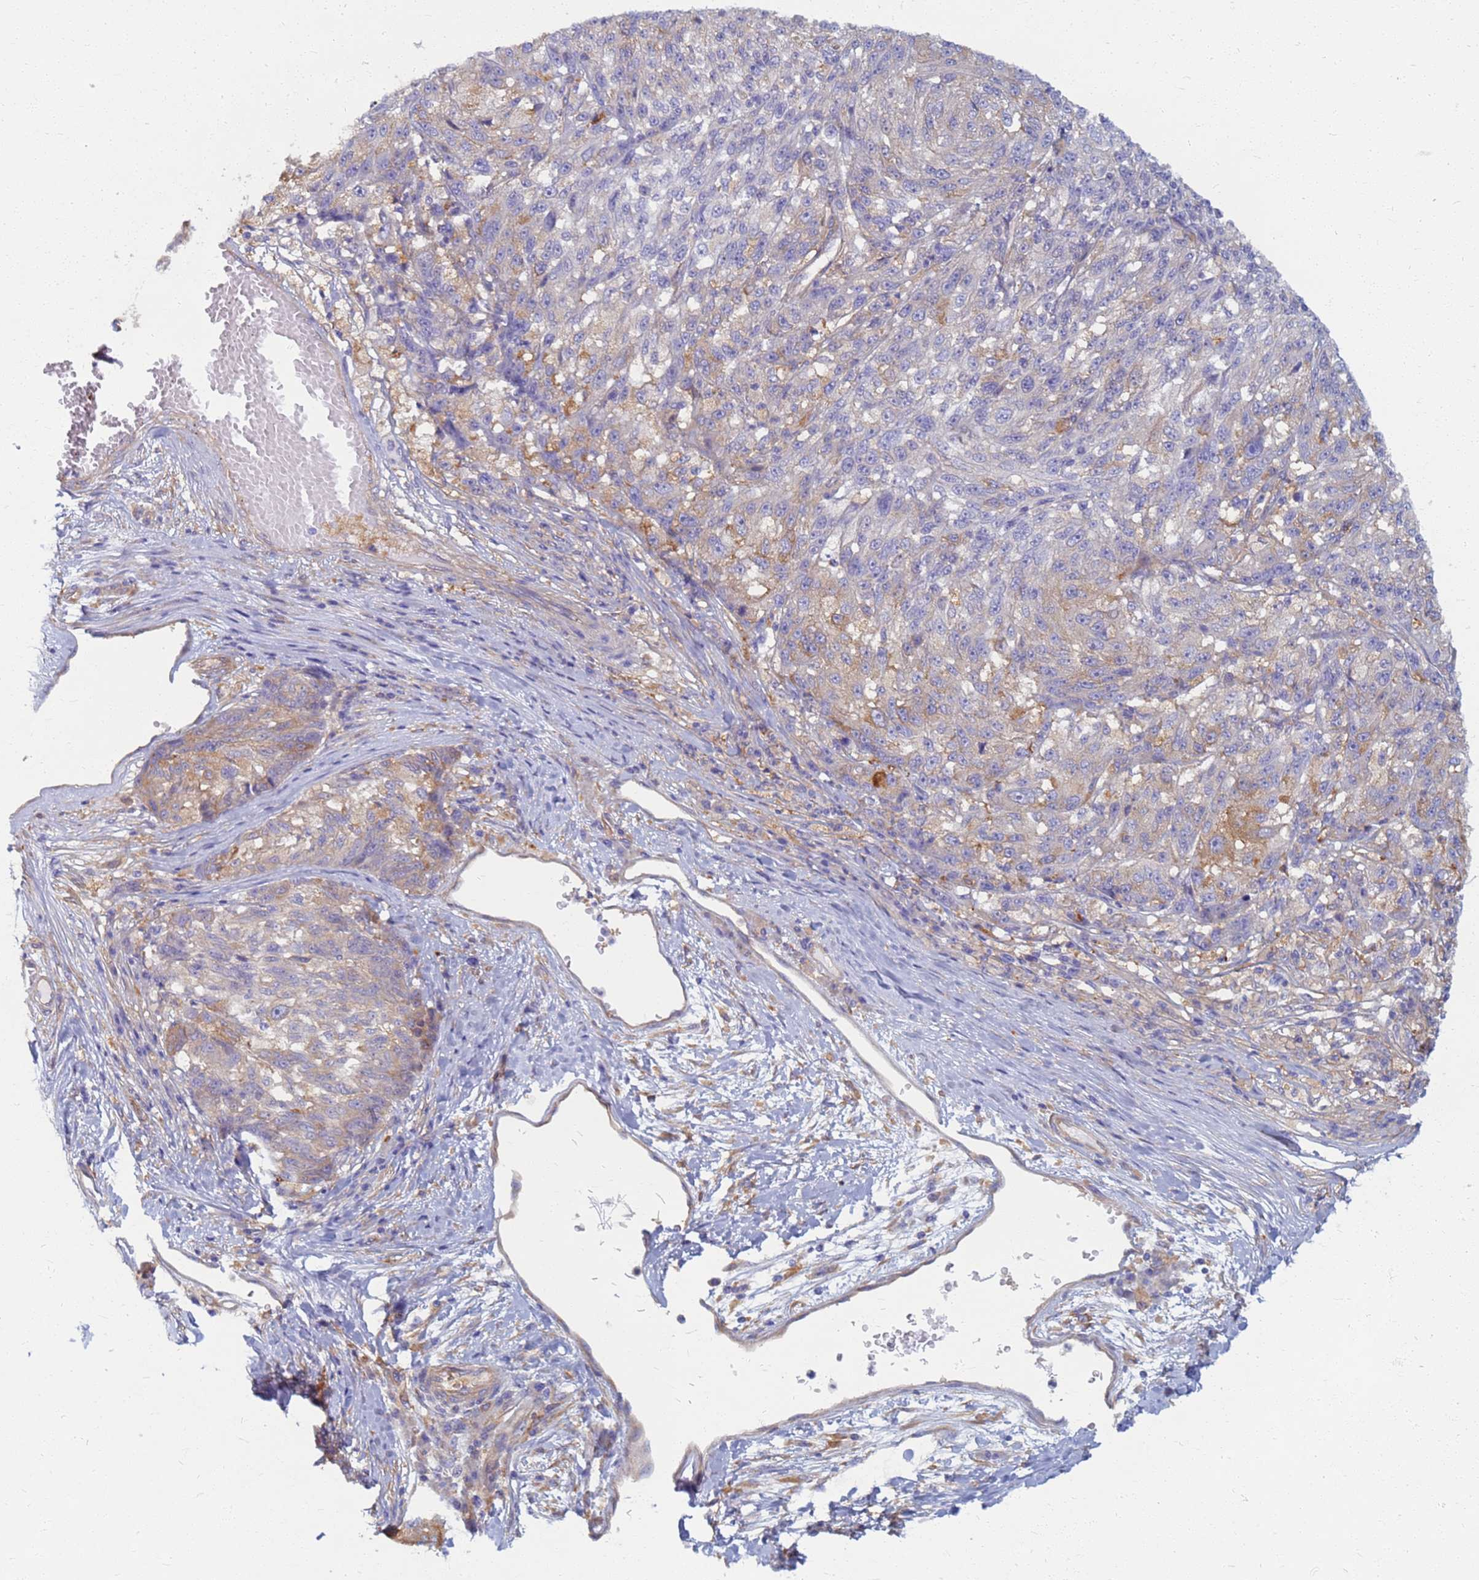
{"staining": {"intensity": "weak", "quantity": "<25%", "location": "cytoplasmic/membranous"}, "tissue": "melanoma", "cell_type": "Tumor cells", "image_type": "cancer", "snomed": [{"axis": "morphology", "description": "Malignant melanoma, NOS"}, {"axis": "topography", "description": "Skin"}], "caption": "IHC histopathology image of neoplastic tissue: melanoma stained with DAB (3,3'-diaminobenzidine) shows no significant protein expression in tumor cells.", "gene": "EEA1", "patient": {"sex": "male", "age": 53}}